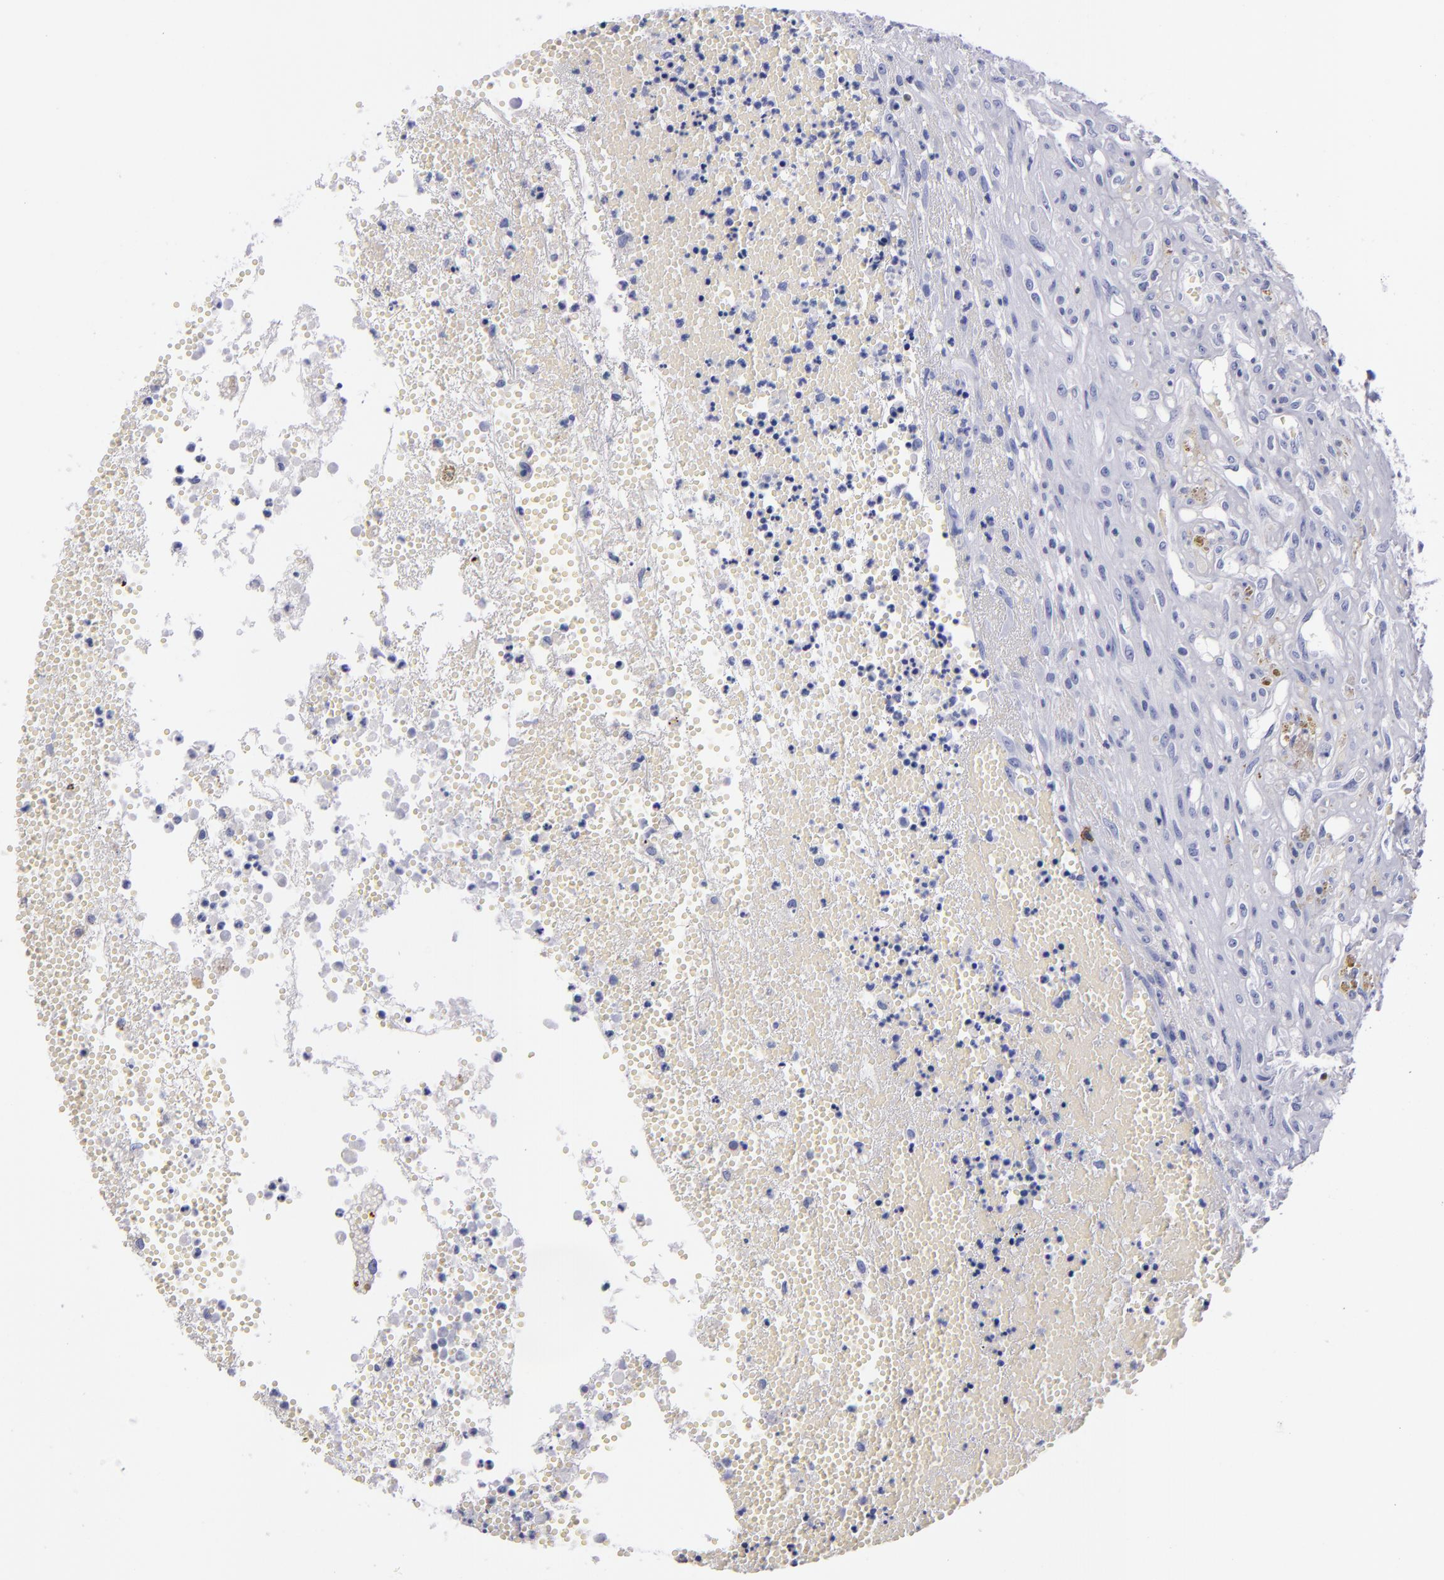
{"staining": {"intensity": "negative", "quantity": "none", "location": "none"}, "tissue": "glioma", "cell_type": "Tumor cells", "image_type": "cancer", "snomed": [{"axis": "morphology", "description": "Glioma, malignant, High grade"}, {"axis": "topography", "description": "Brain"}], "caption": "This histopathology image is of malignant high-grade glioma stained with IHC to label a protein in brown with the nuclei are counter-stained blue. There is no expression in tumor cells. Nuclei are stained in blue.", "gene": "CD38", "patient": {"sex": "male", "age": 66}}